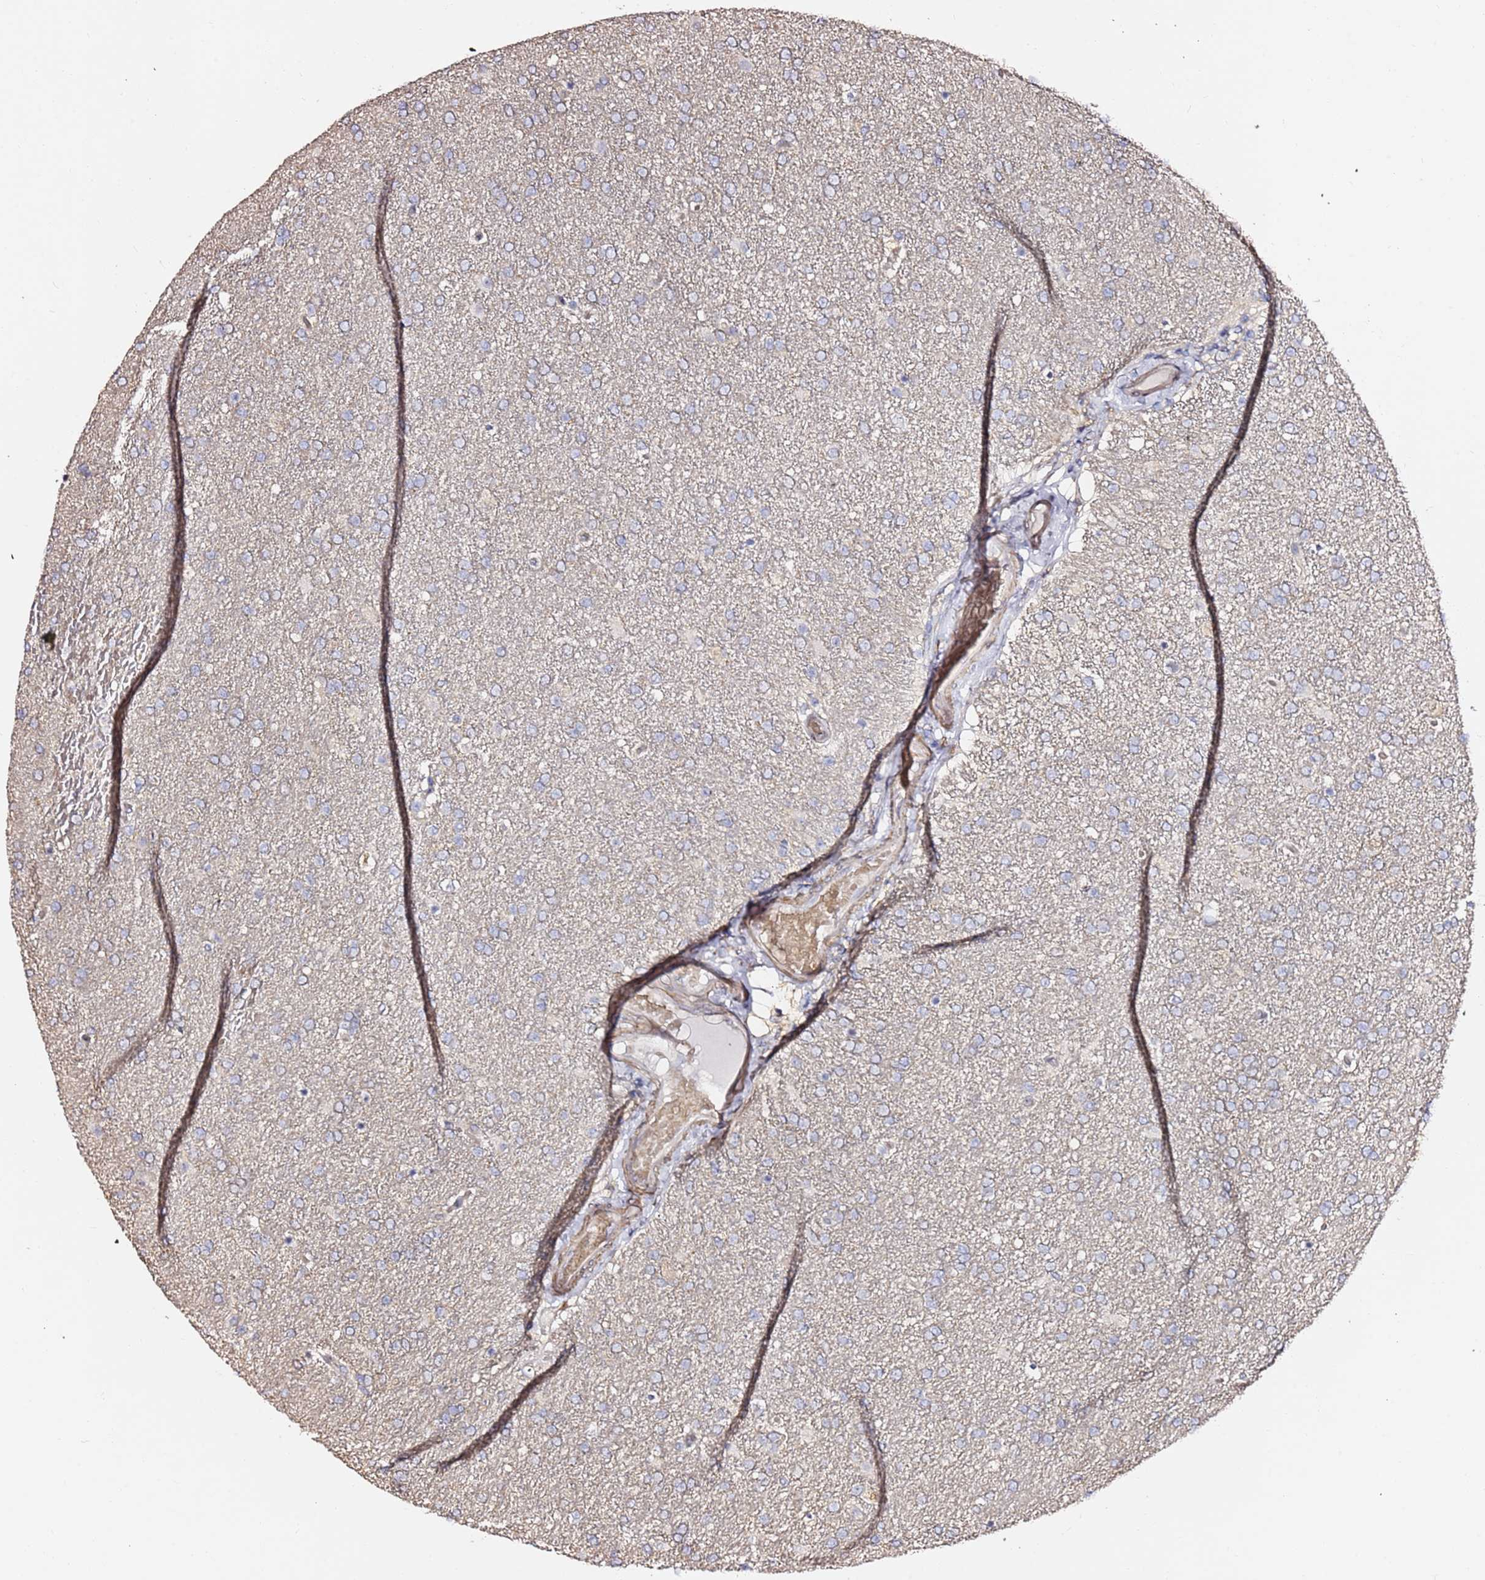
{"staining": {"intensity": "negative", "quantity": "none", "location": "none"}, "tissue": "glioma", "cell_type": "Tumor cells", "image_type": "cancer", "snomed": [{"axis": "morphology", "description": "Glioma, malignant, High grade"}, {"axis": "topography", "description": "Brain"}], "caption": "Image shows no protein expression in tumor cells of malignant high-grade glioma tissue. (DAB immunohistochemistry (IHC), high magnification).", "gene": "HSD17B7", "patient": {"sex": "male", "age": 72}}